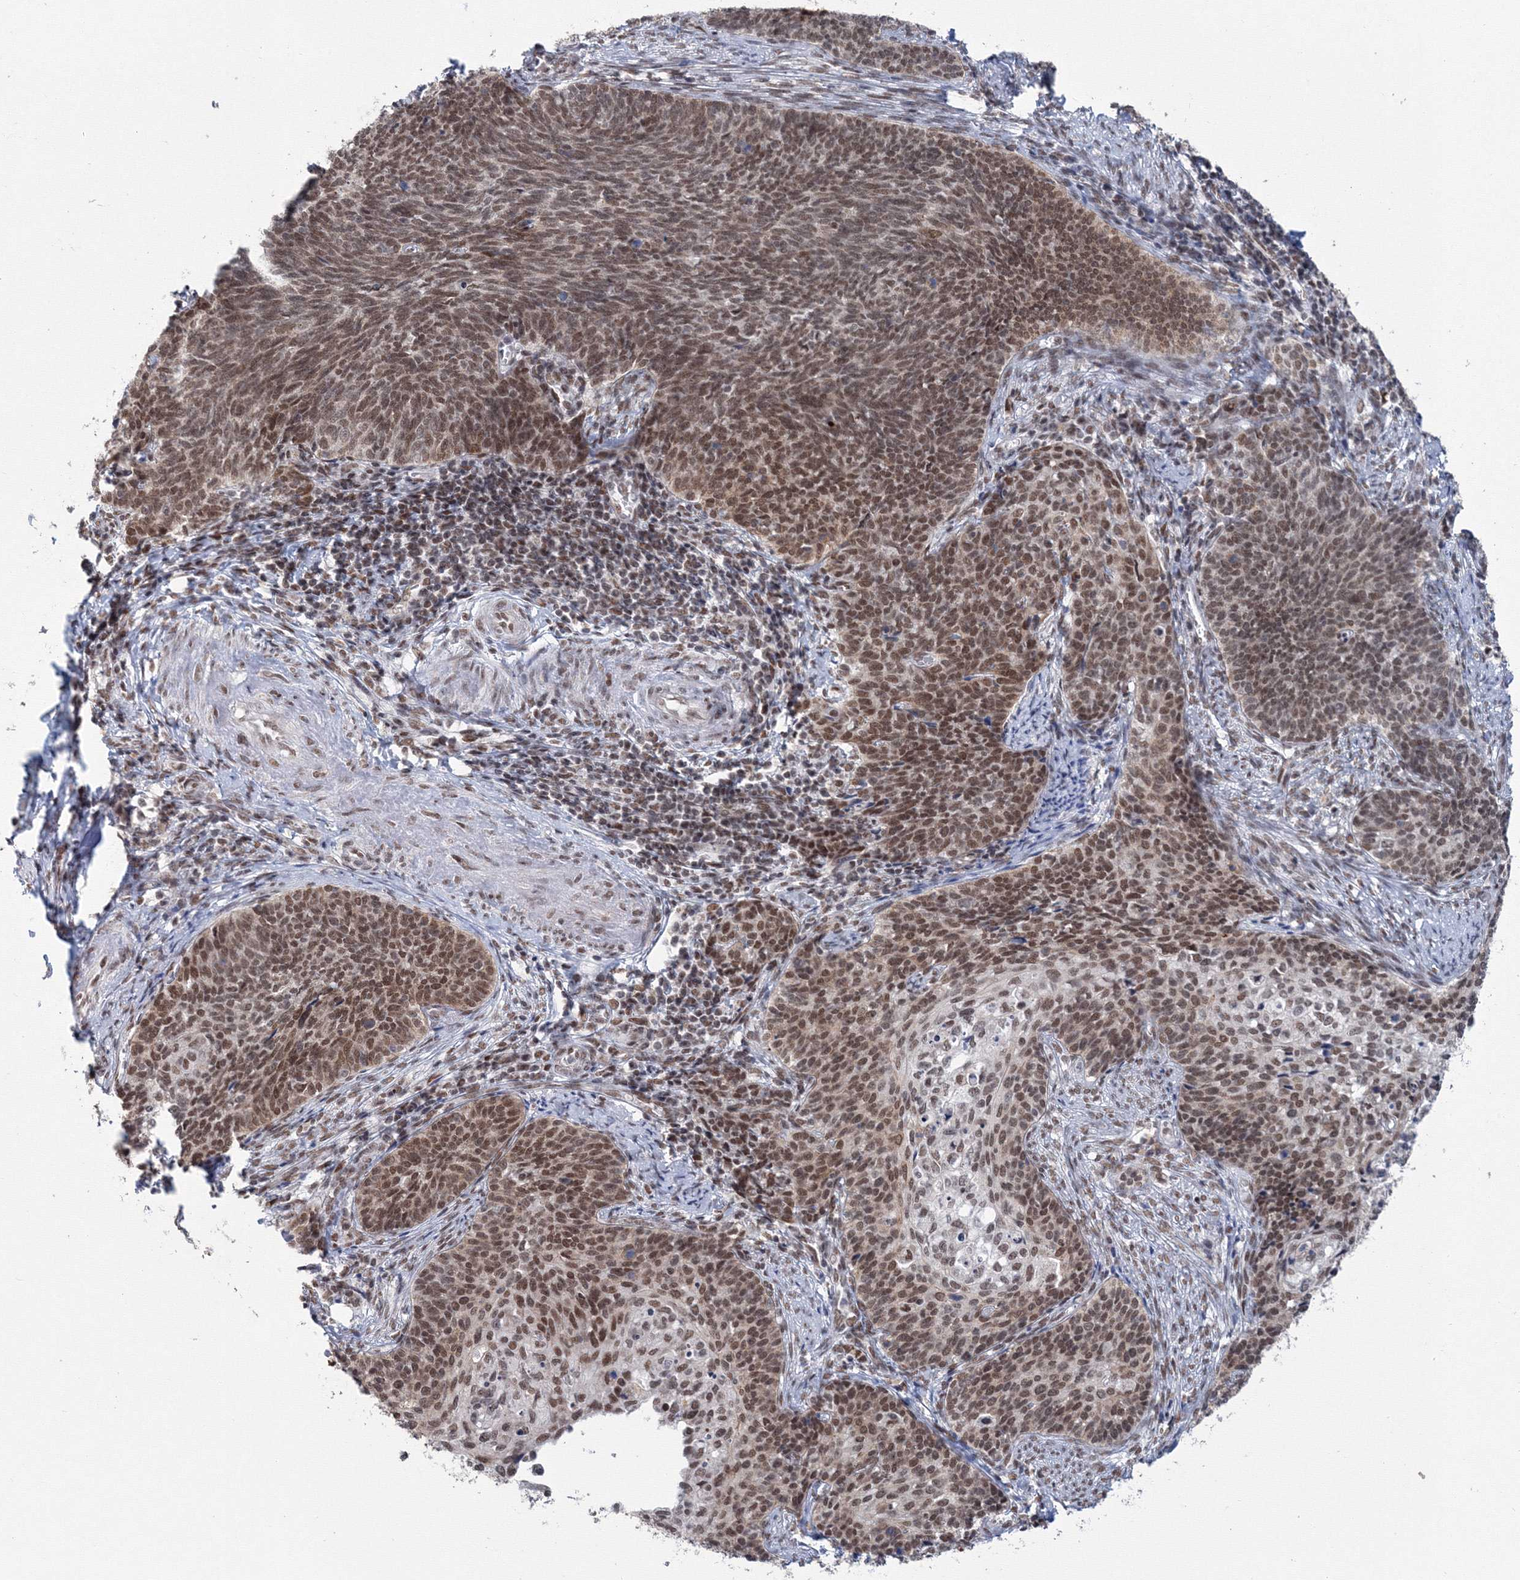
{"staining": {"intensity": "moderate", "quantity": ">75%", "location": "nuclear"}, "tissue": "cervical cancer", "cell_type": "Tumor cells", "image_type": "cancer", "snomed": [{"axis": "morphology", "description": "Squamous cell carcinoma, NOS"}, {"axis": "topography", "description": "Cervix"}], "caption": "IHC of human cervical cancer displays medium levels of moderate nuclear expression in about >75% of tumor cells.", "gene": "SF3B6", "patient": {"sex": "female", "age": 39}}